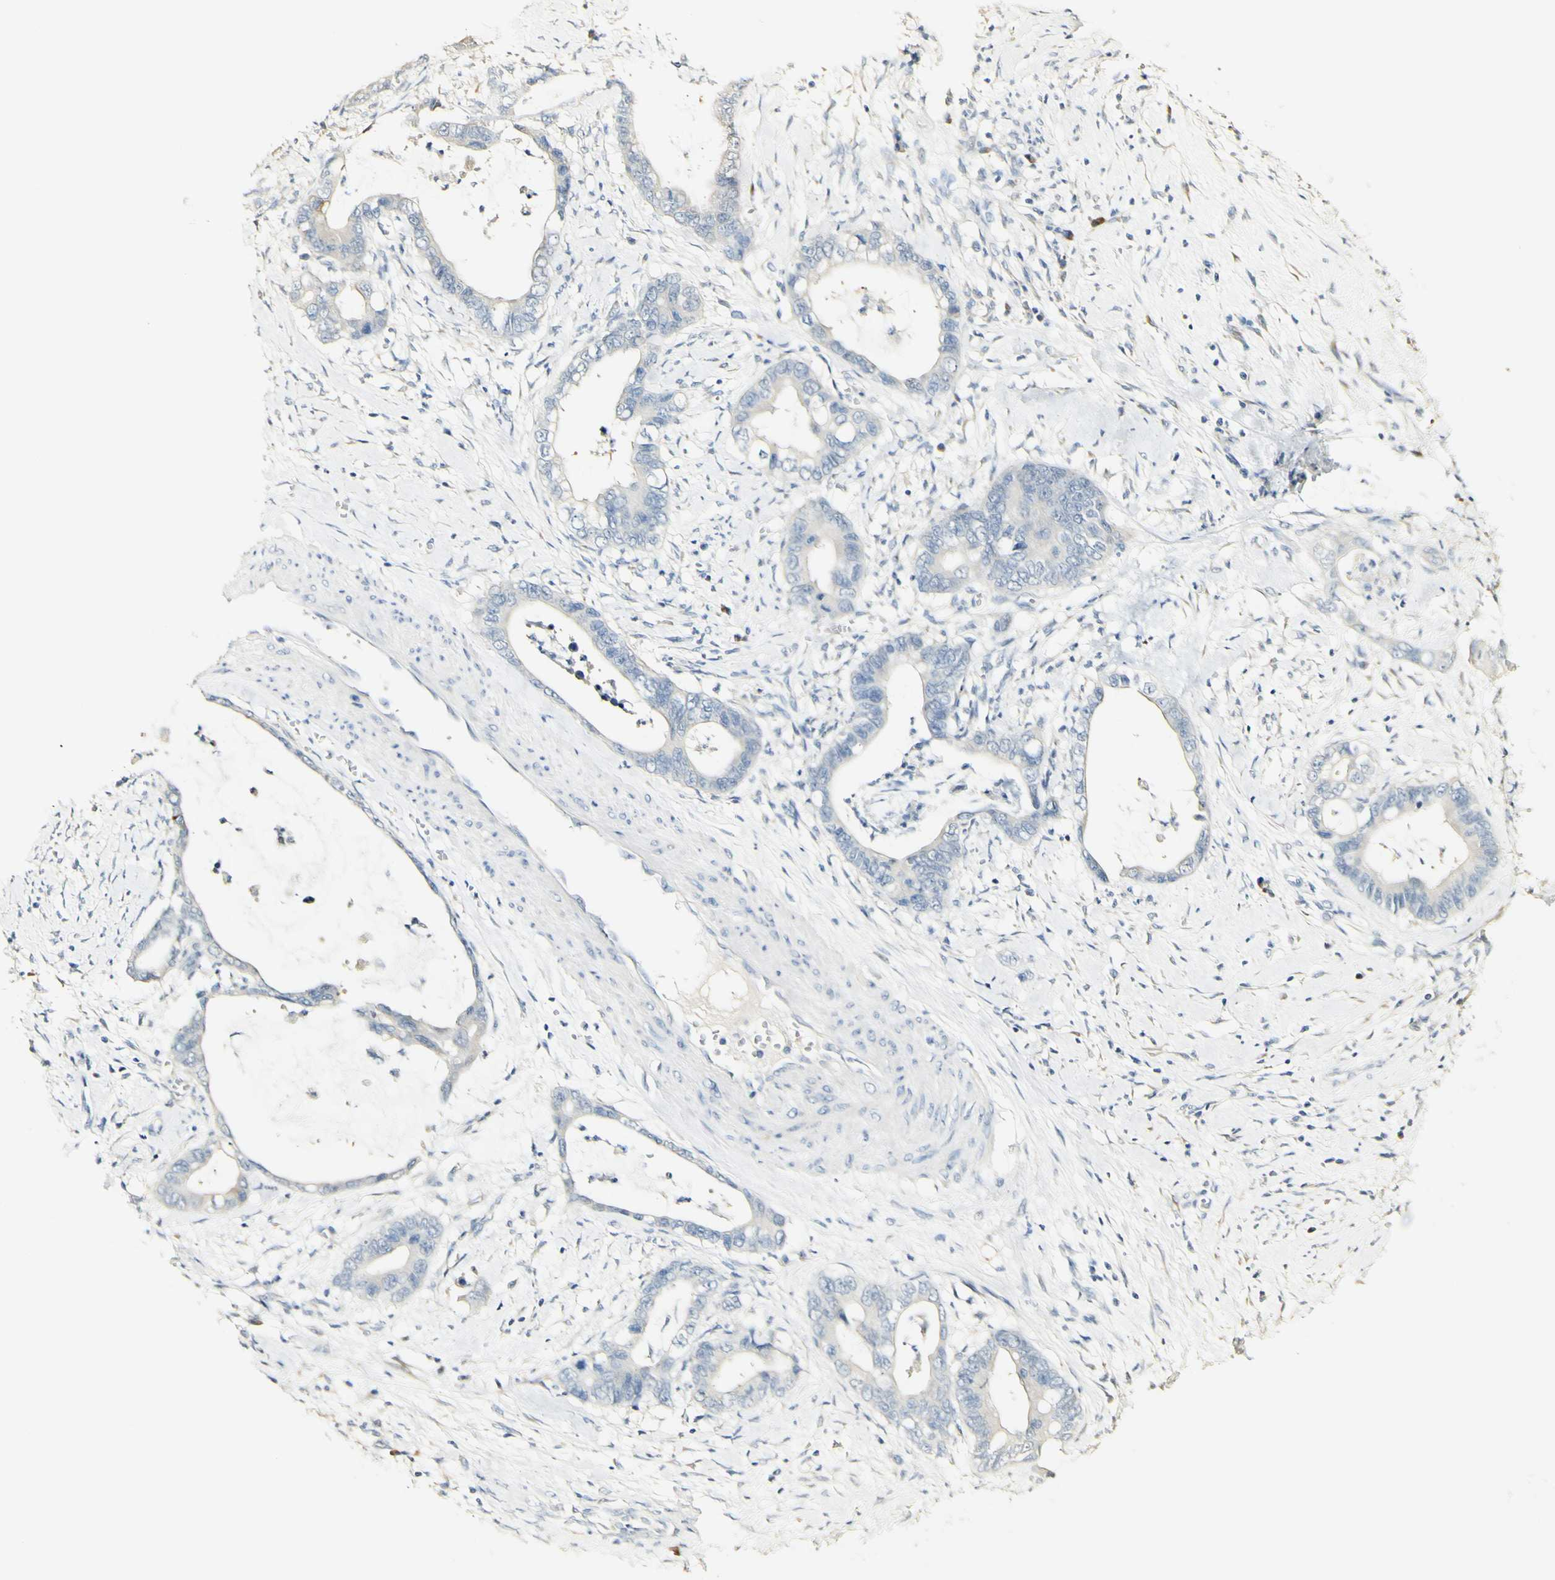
{"staining": {"intensity": "negative", "quantity": "none", "location": "none"}, "tissue": "cervical cancer", "cell_type": "Tumor cells", "image_type": "cancer", "snomed": [{"axis": "morphology", "description": "Adenocarcinoma, NOS"}, {"axis": "topography", "description": "Cervix"}], "caption": "Immunohistochemistry of human cervical adenocarcinoma reveals no expression in tumor cells.", "gene": "FMO3", "patient": {"sex": "female", "age": 44}}